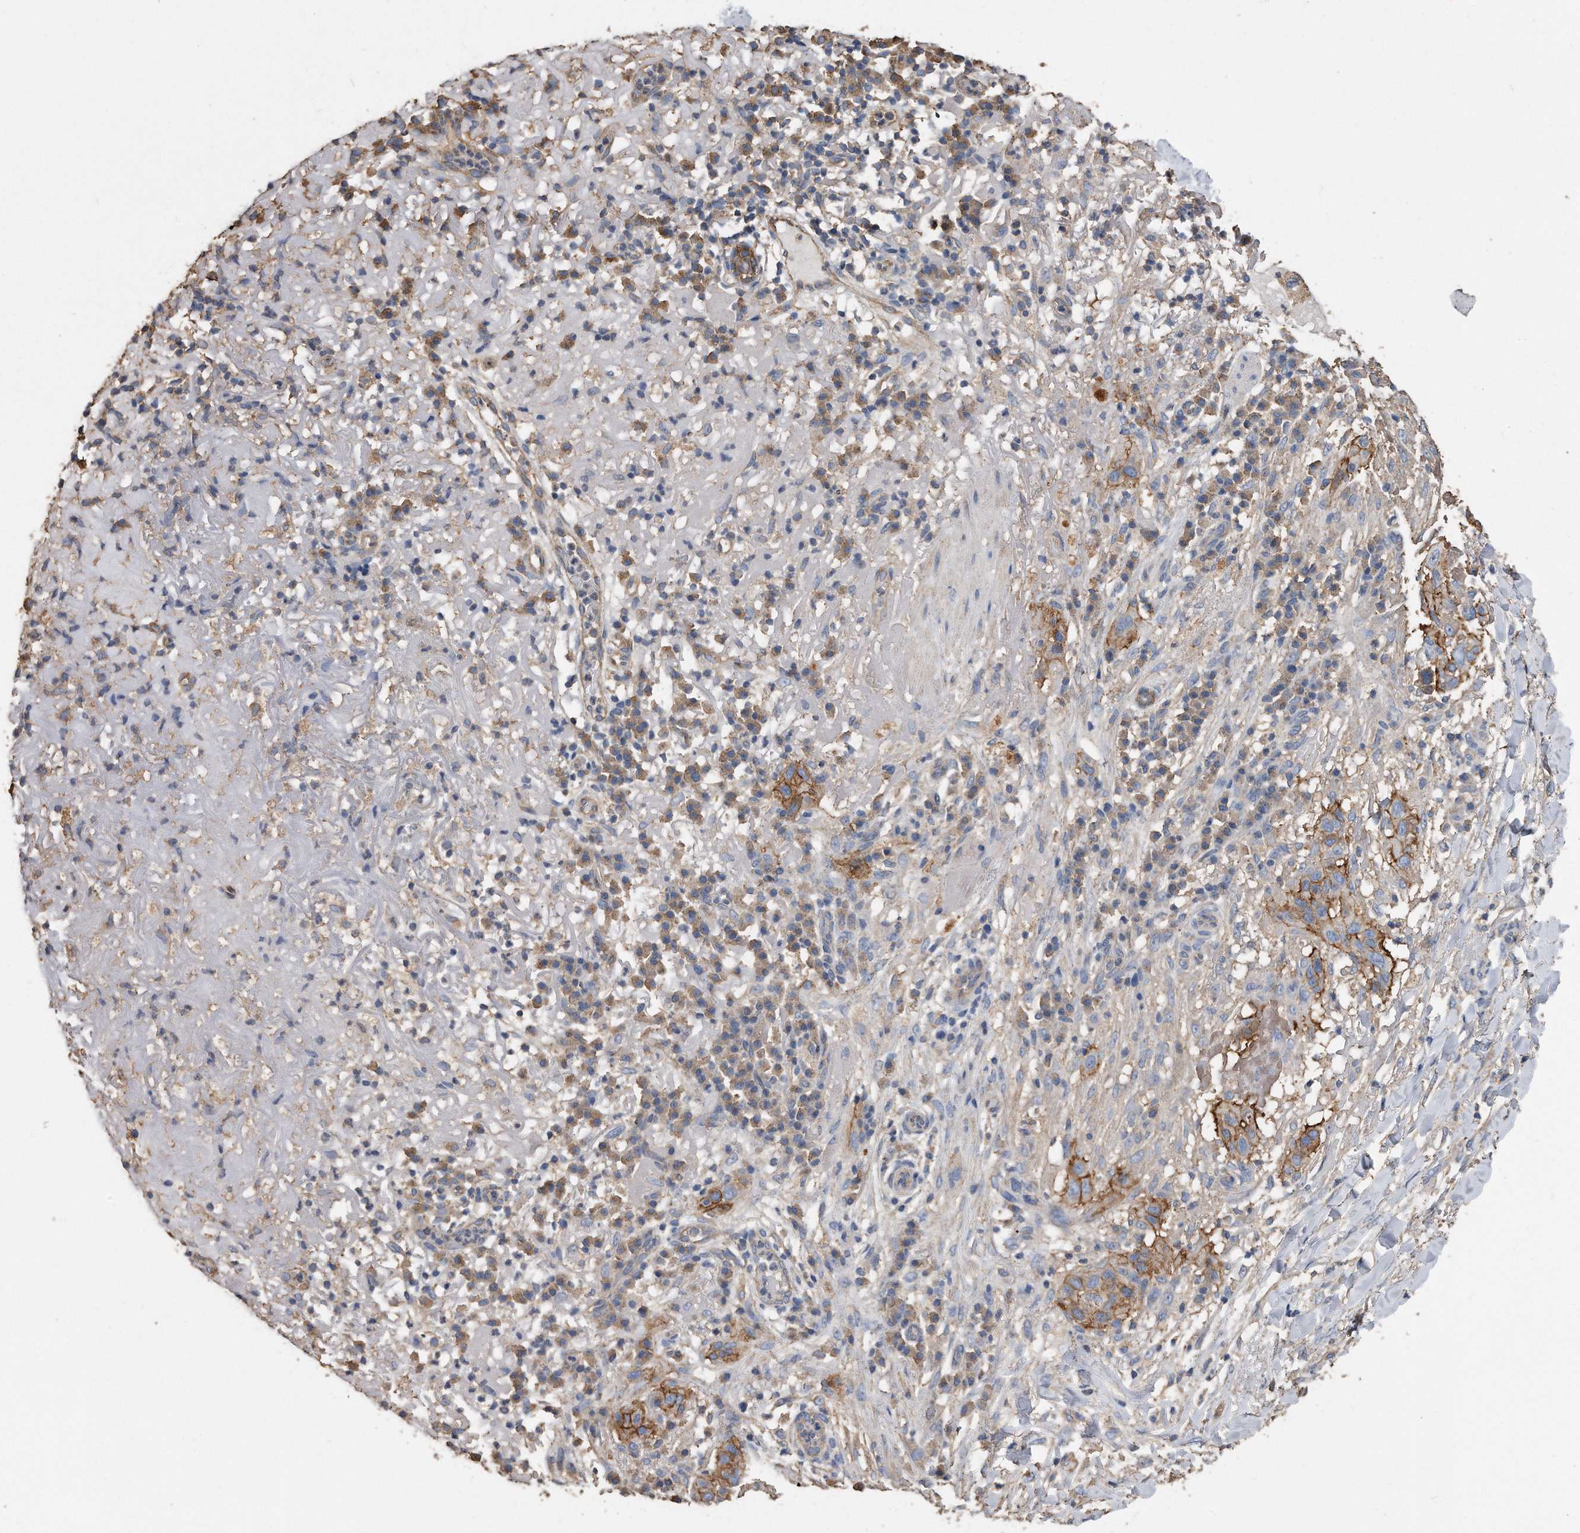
{"staining": {"intensity": "strong", "quantity": ">75%", "location": "cytoplasmic/membranous"}, "tissue": "skin cancer", "cell_type": "Tumor cells", "image_type": "cancer", "snomed": [{"axis": "morphology", "description": "Normal tissue, NOS"}, {"axis": "morphology", "description": "Squamous cell carcinoma, NOS"}, {"axis": "topography", "description": "Skin"}], "caption": "Strong cytoplasmic/membranous staining for a protein is identified in approximately >75% of tumor cells of skin cancer (squamous cell carcinoma) using IHC.", "gene": "CDCP1", "patient": {"sex": "female", "age": 96}}